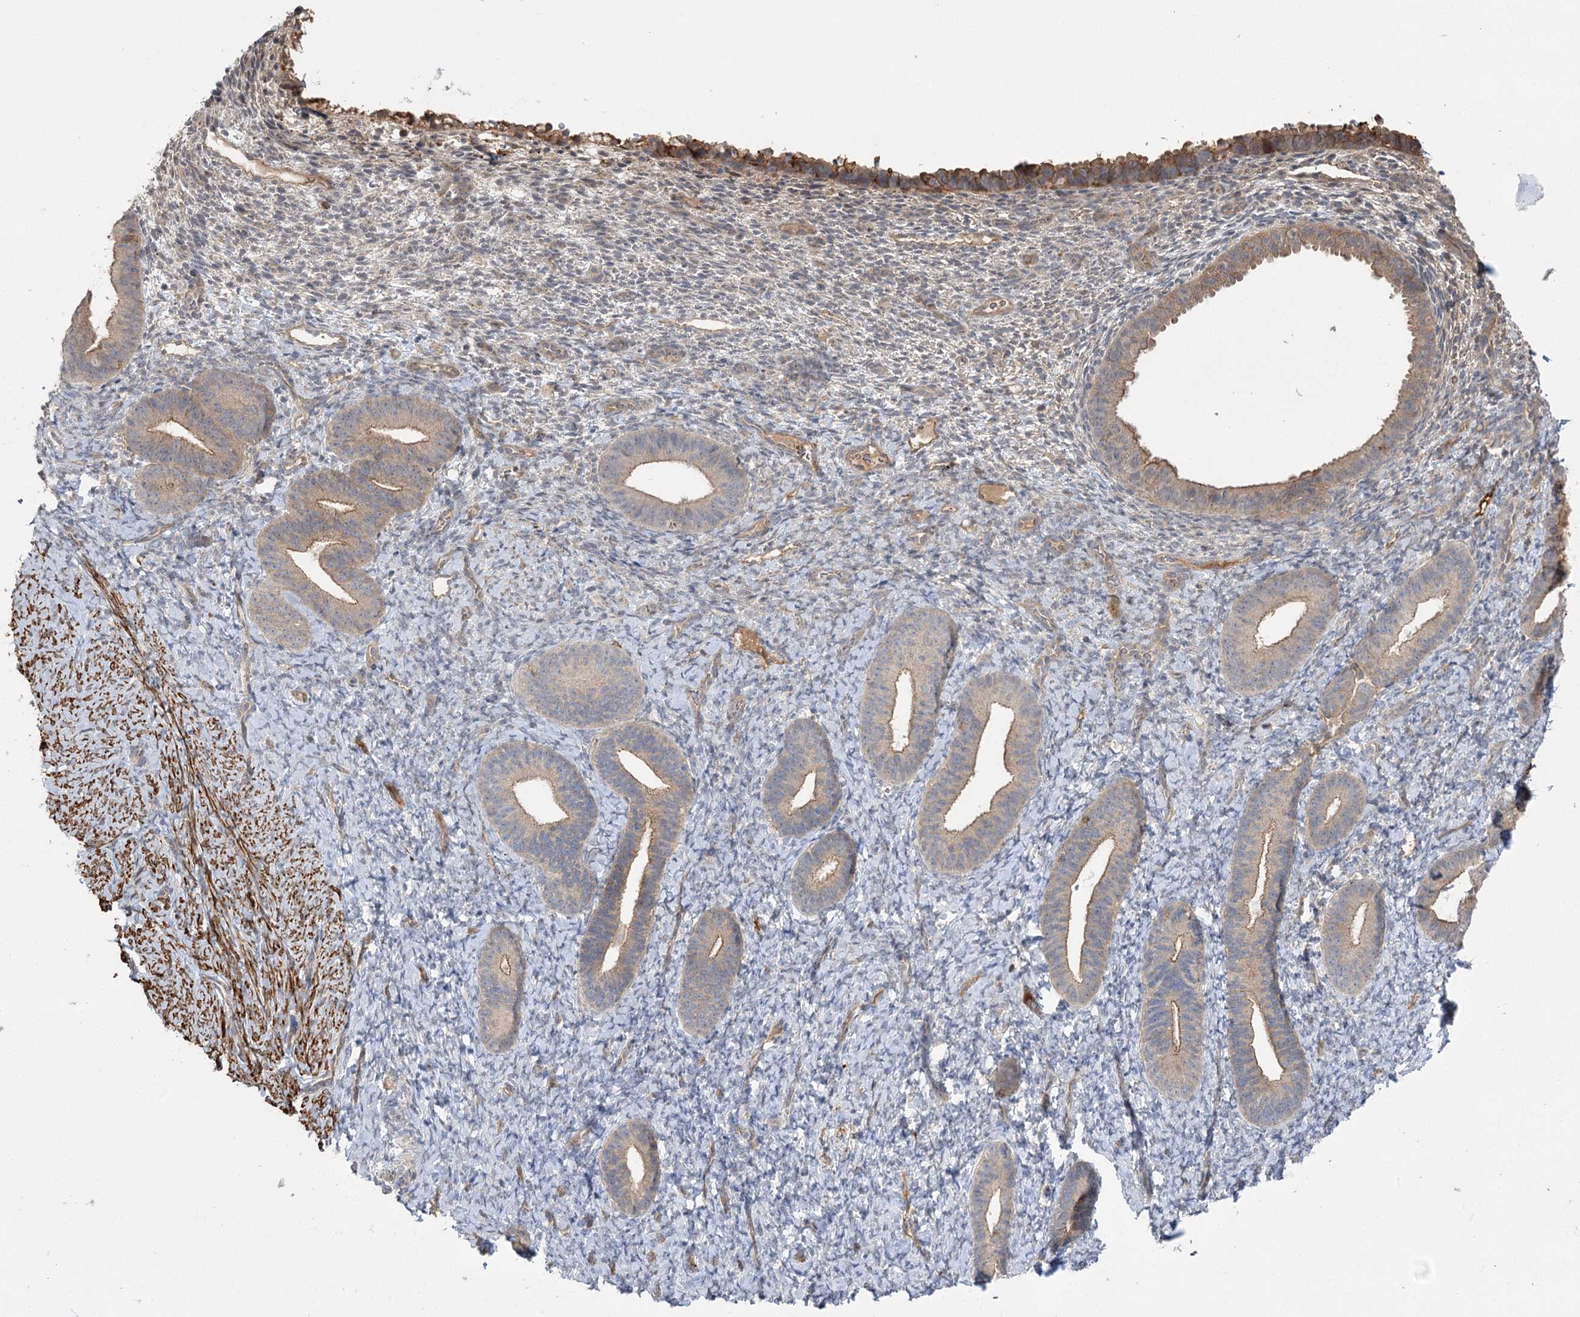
{"staining": {"intensity": "negative", "quantity": "none", "location": "none"}, "tissue": "endometrium", "cell_type": "Cells in endometrial stroma", "image_type": "normal", "snomed": [{"axis": "morphology", "description": "Normal tissue, NOS"}, {"axis": "topography", "description": "Endometrium"}], "caption": "DAB immunohistochemical staining of benign human endometrium exhibits no significant expression in cells in endometrial stroma. The staining was performed using DAB (3,3'-diaminobenzidine) to visualize the protein expression in brown, while the nuclei were stained in blue with hematoxylin (Magnification: 20x).", "gene": "KCNN2", "patient": {"sex": "female", "age": 65}}